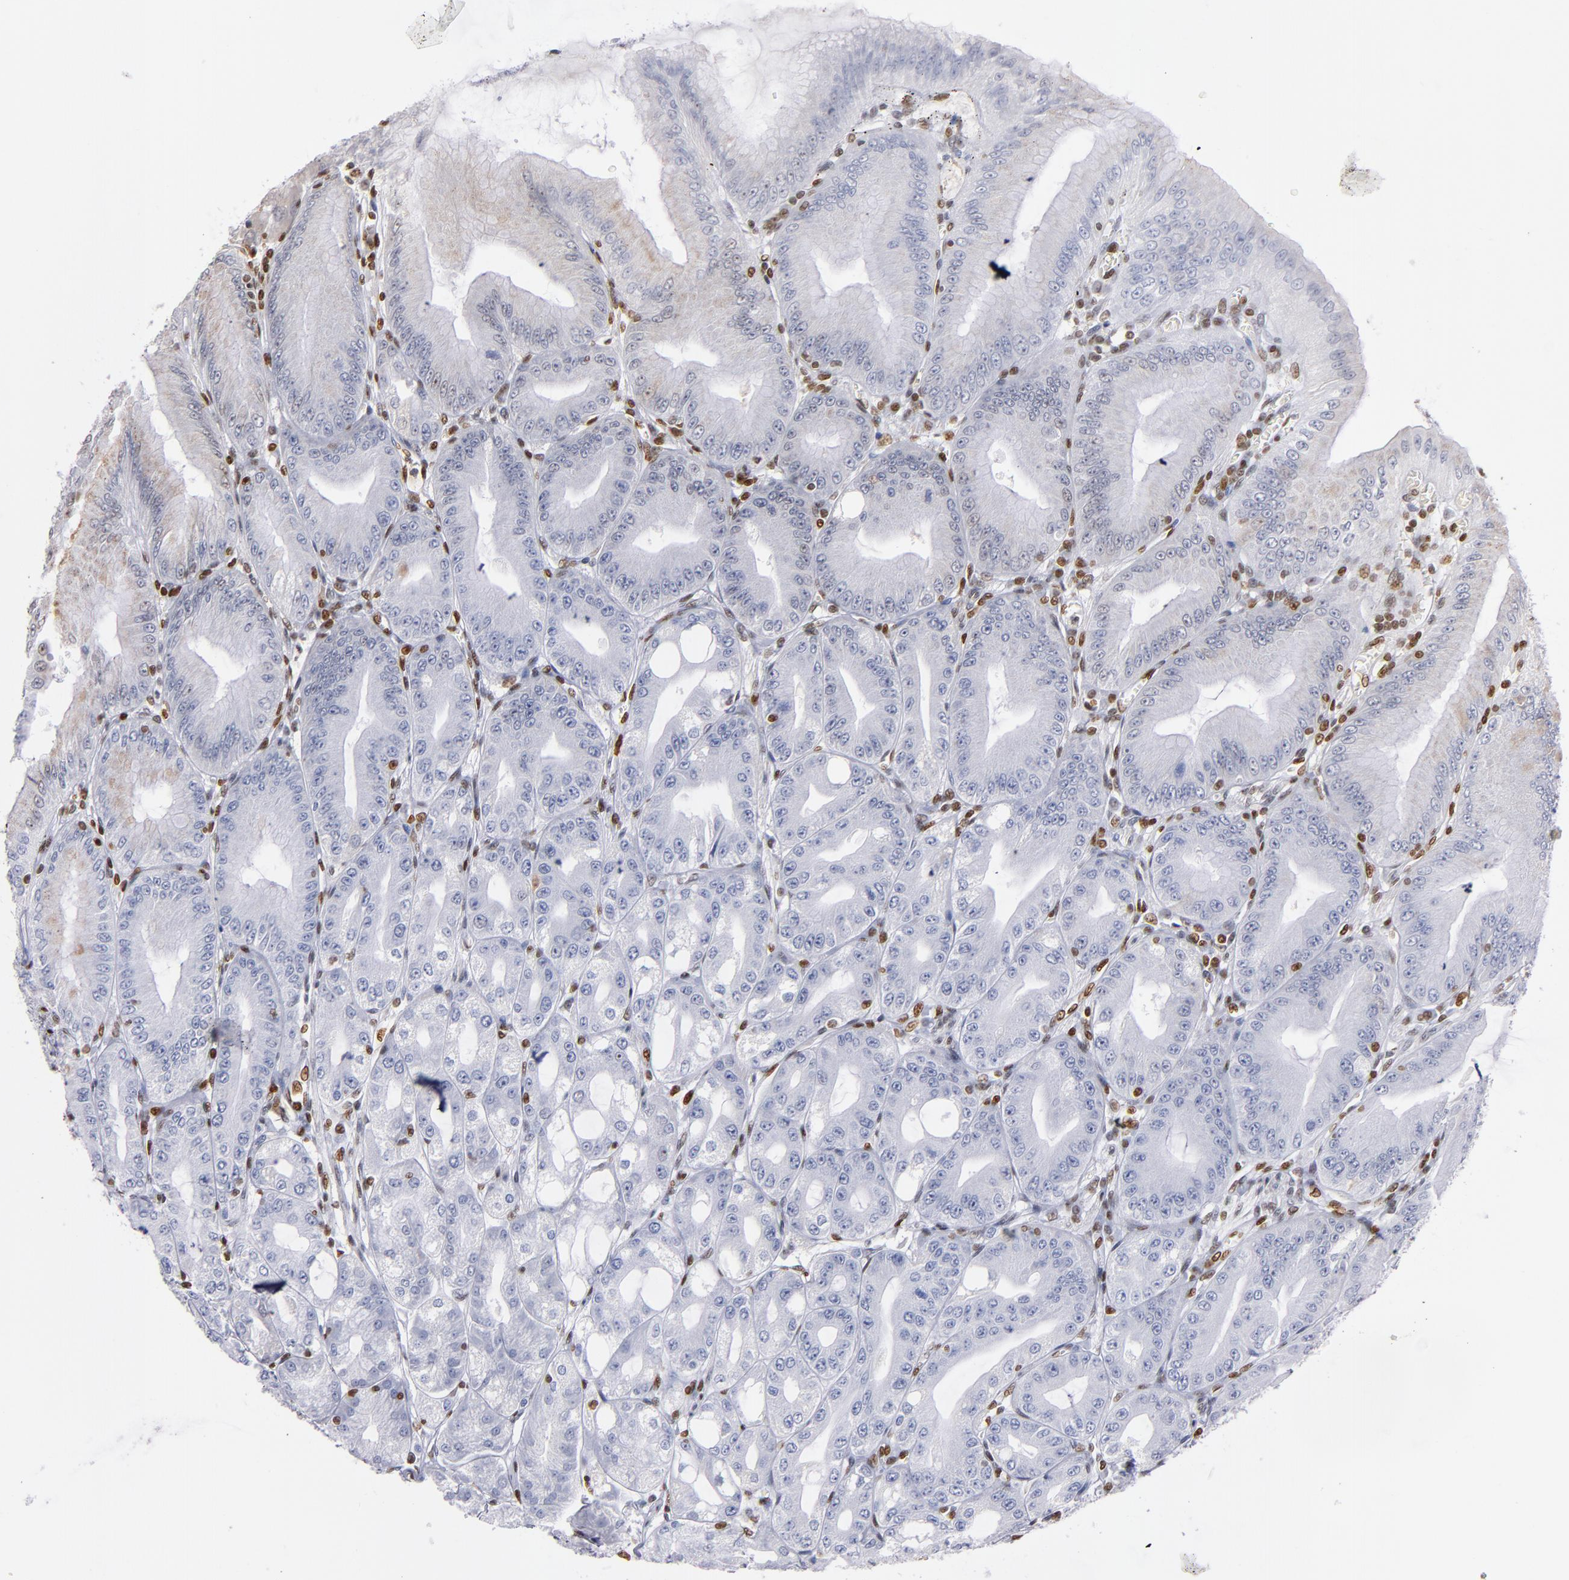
{"staining": {"intensity": "negative", "quantity": "none", "location": "none"}, "tissue": "stomach", "cell_type": "Glandular cells", "image_type": "normal", "snomed": [{"axis": "morphology", "description": "Normal tissue, NOS"}, {"axis": "topography", "description": "Stomach, lower"}], "caption": "Human stomach stained for a protein using IHC displays no positivity in glandular cells.", "gene": "IFI16", "patient": {"sex": "male", "age": 71}}